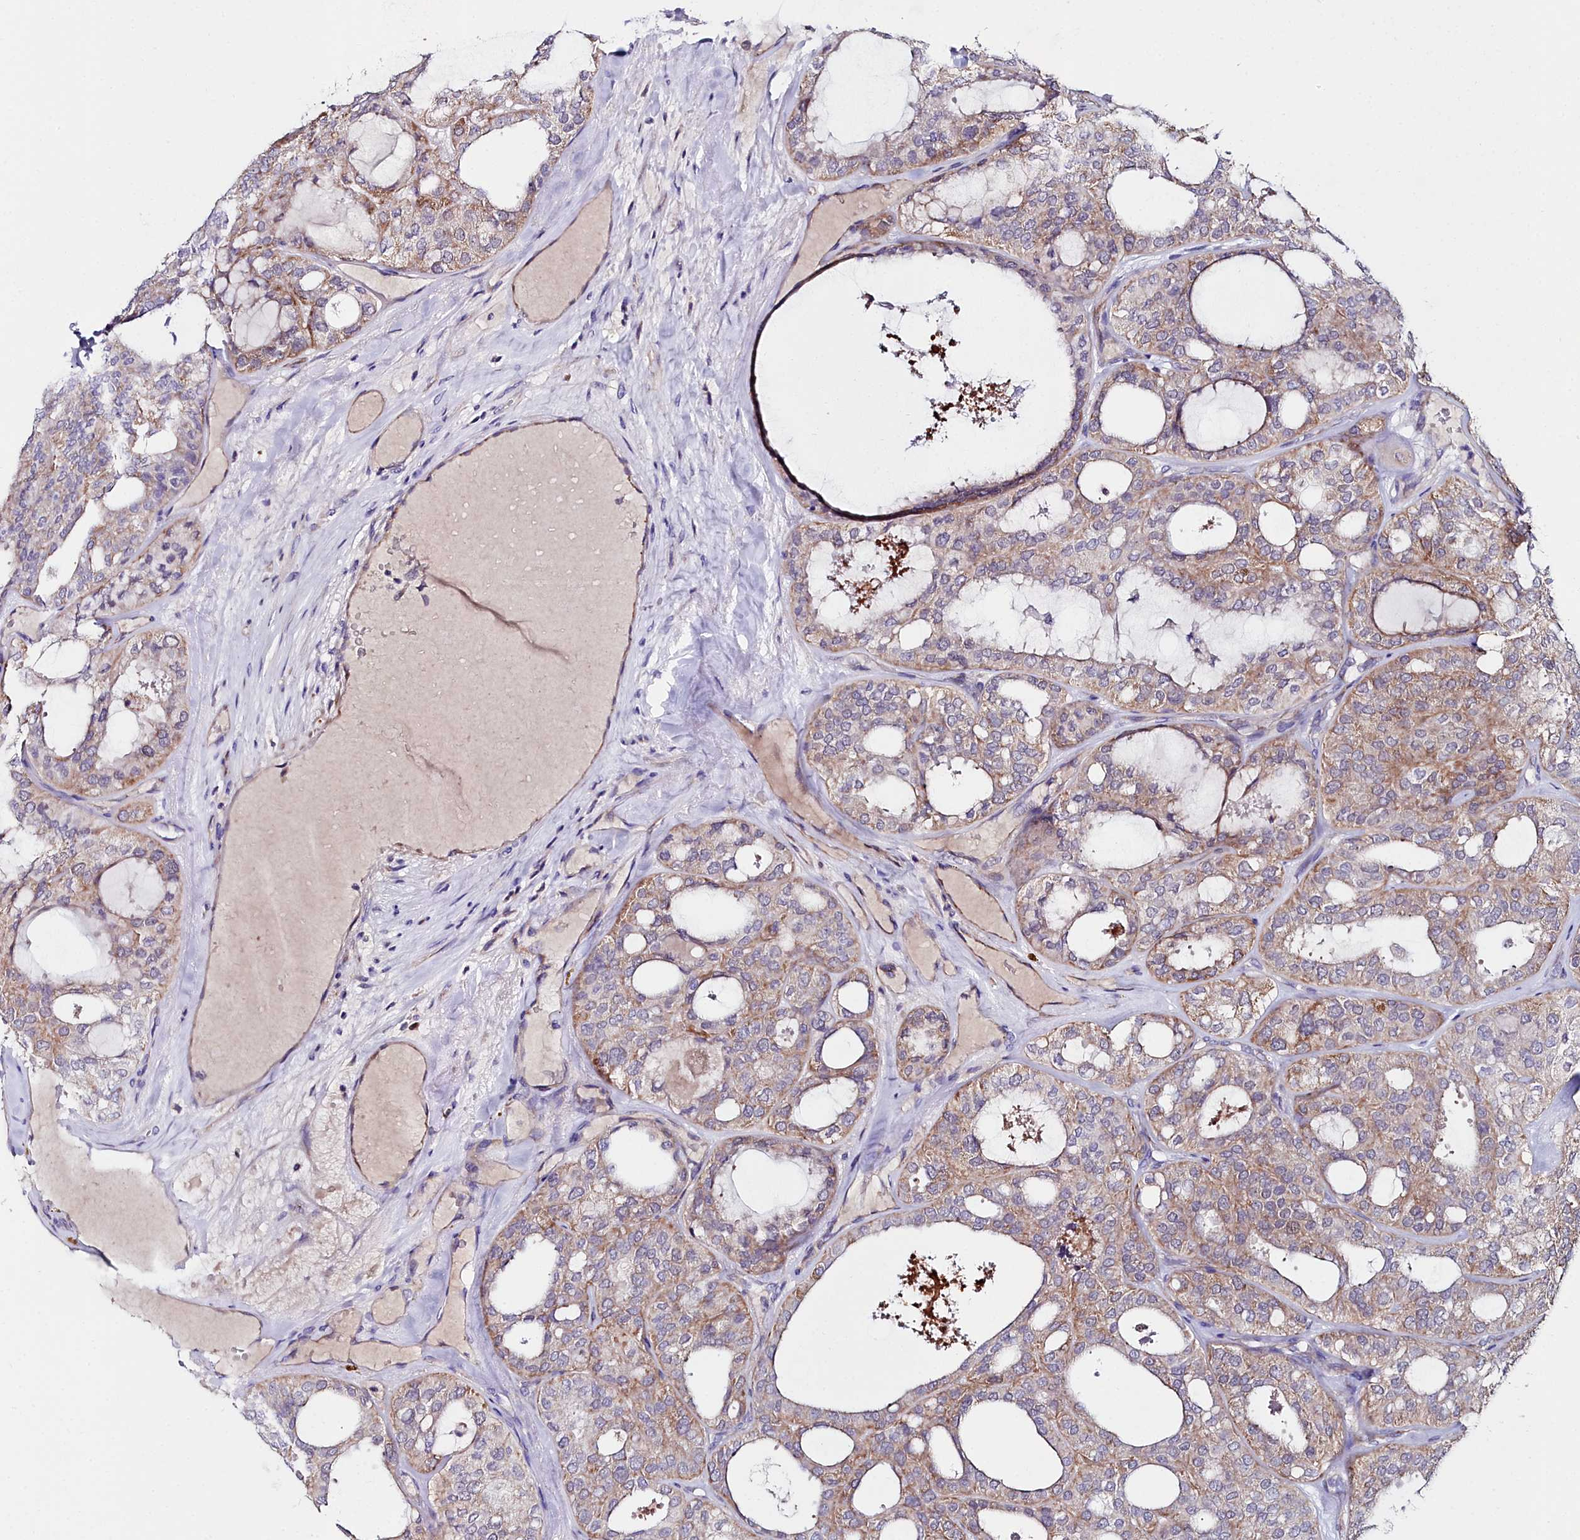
{"staining": {"intensity": "moderate", "quantity": "25%-75%", "location": "cytoplasmic/membranous"}, "tissue": "thyroid cancer", "cell_type": "Tumor cells", "image_type": "cancer", "snomed": [{"axis": "morphology", "description": "Follicular adenoma carcinoma, NOS"}, {"axis": "topography", "description": "Thyroid gland"}], "caption": "DAB (3,3'-diaminobenzidine) immunohistochemical staining of human thyroid cancer (follicular adenoma carcinoma) displays moderate cytoplasmic/membranous protein expression in approximately 25%-75% of tumor cells.", "gene": "SLC49A3", "patient": {"sex": "male", "age": 75}}